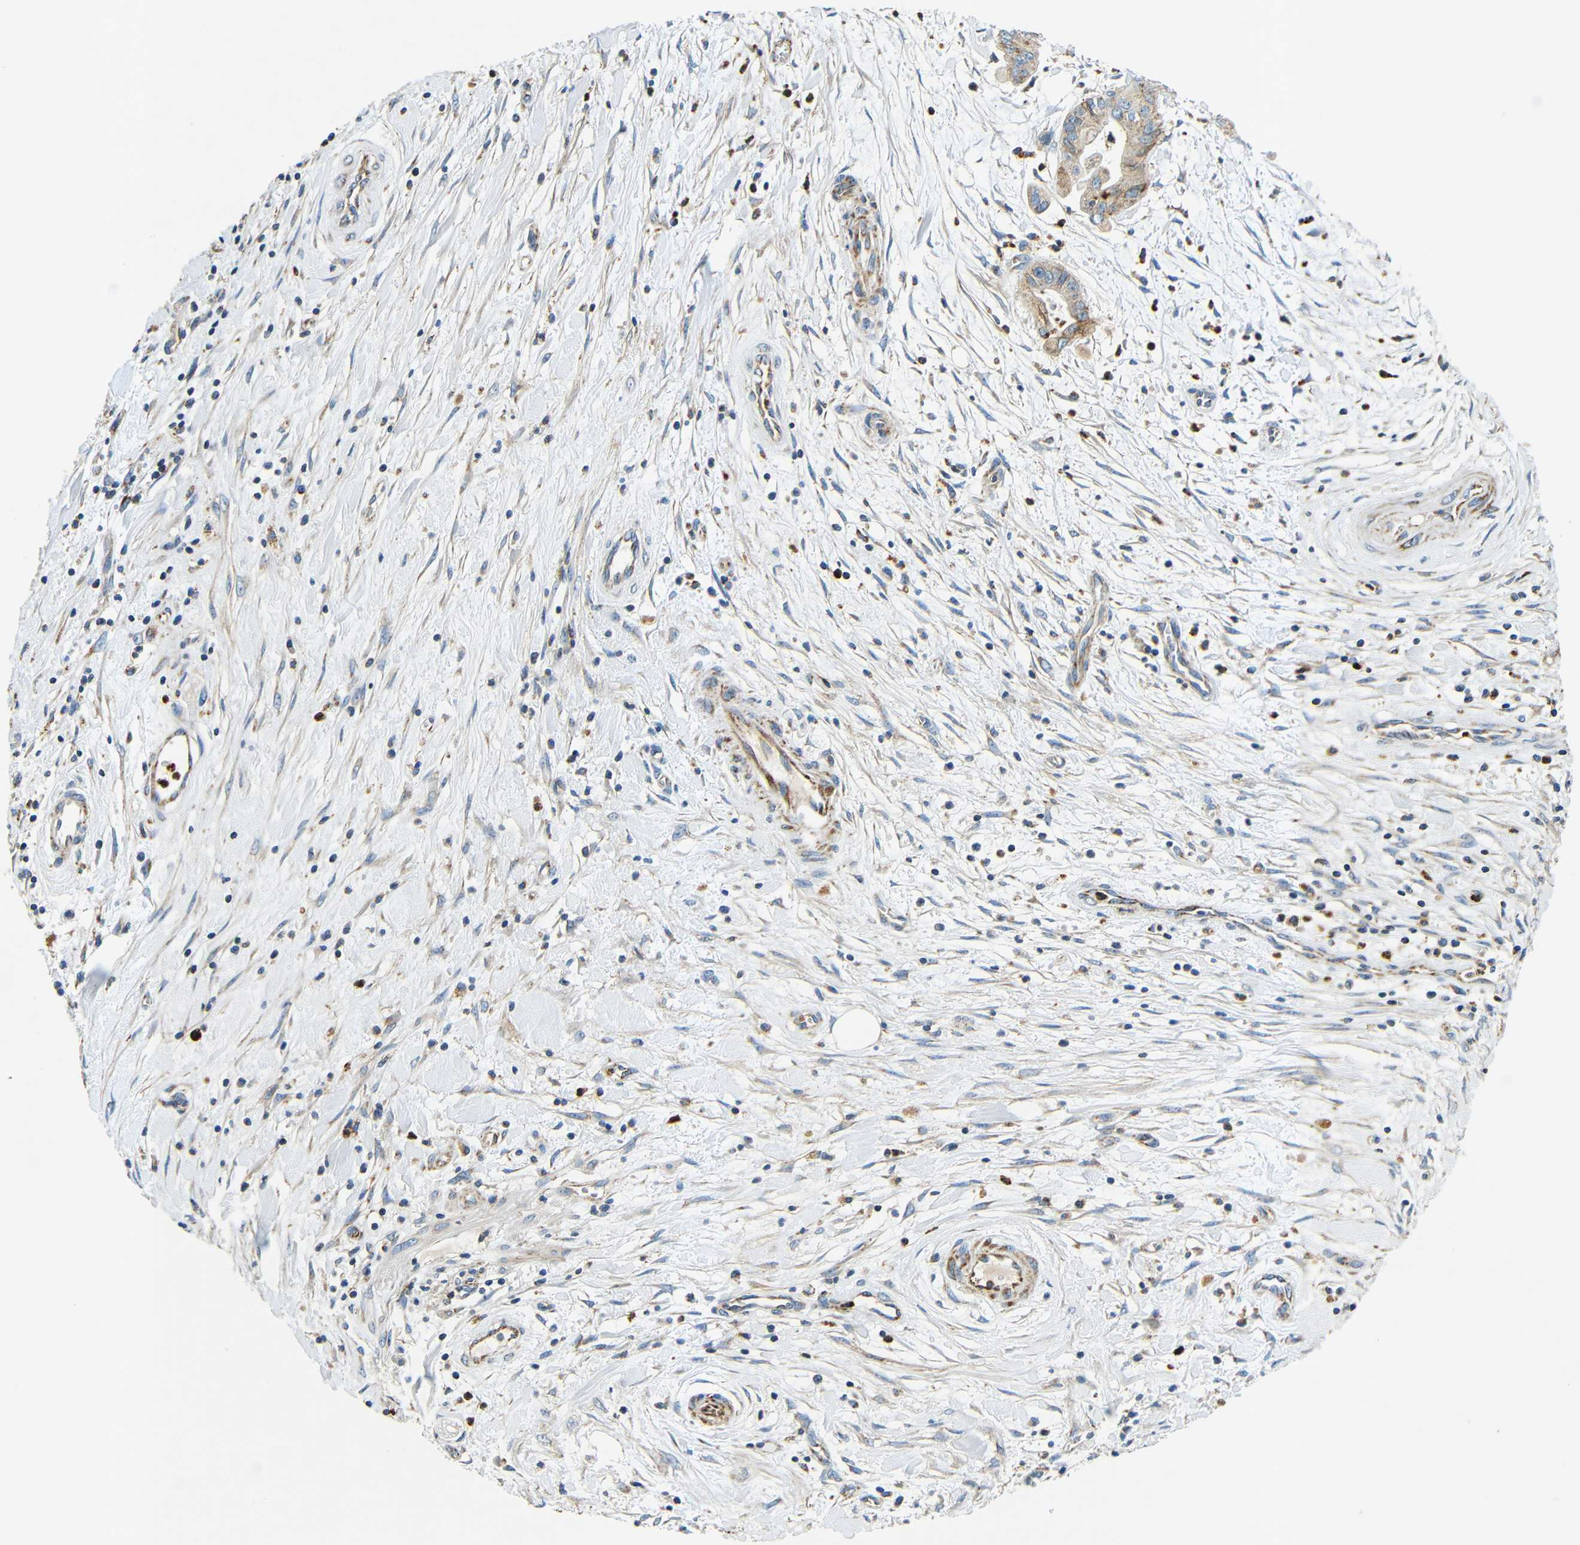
{"staining": {"intensity": "weak", "quantity": ">75%", "location": "cytoplasmic/membranous"}, "tissue": "pancreatic cancer", "cell_type": "Tumor cells", "image_type": "cancer", "snomed": [{"axis": "morphology", "description": "Adenocarcinoma, NOS"}, {"axis": "topography", "description": "Pancreas"}], "caption": "Immunohistochemistry image of human adenocarcinoma (pancreatic) stained for a protein (brown), which demonstrates low levels of weak cytoplasmic/membranous positivity in about >75% of tumor cells.", "gene": "GALNT18", "patient": {"sex": "female", "age": 75}}